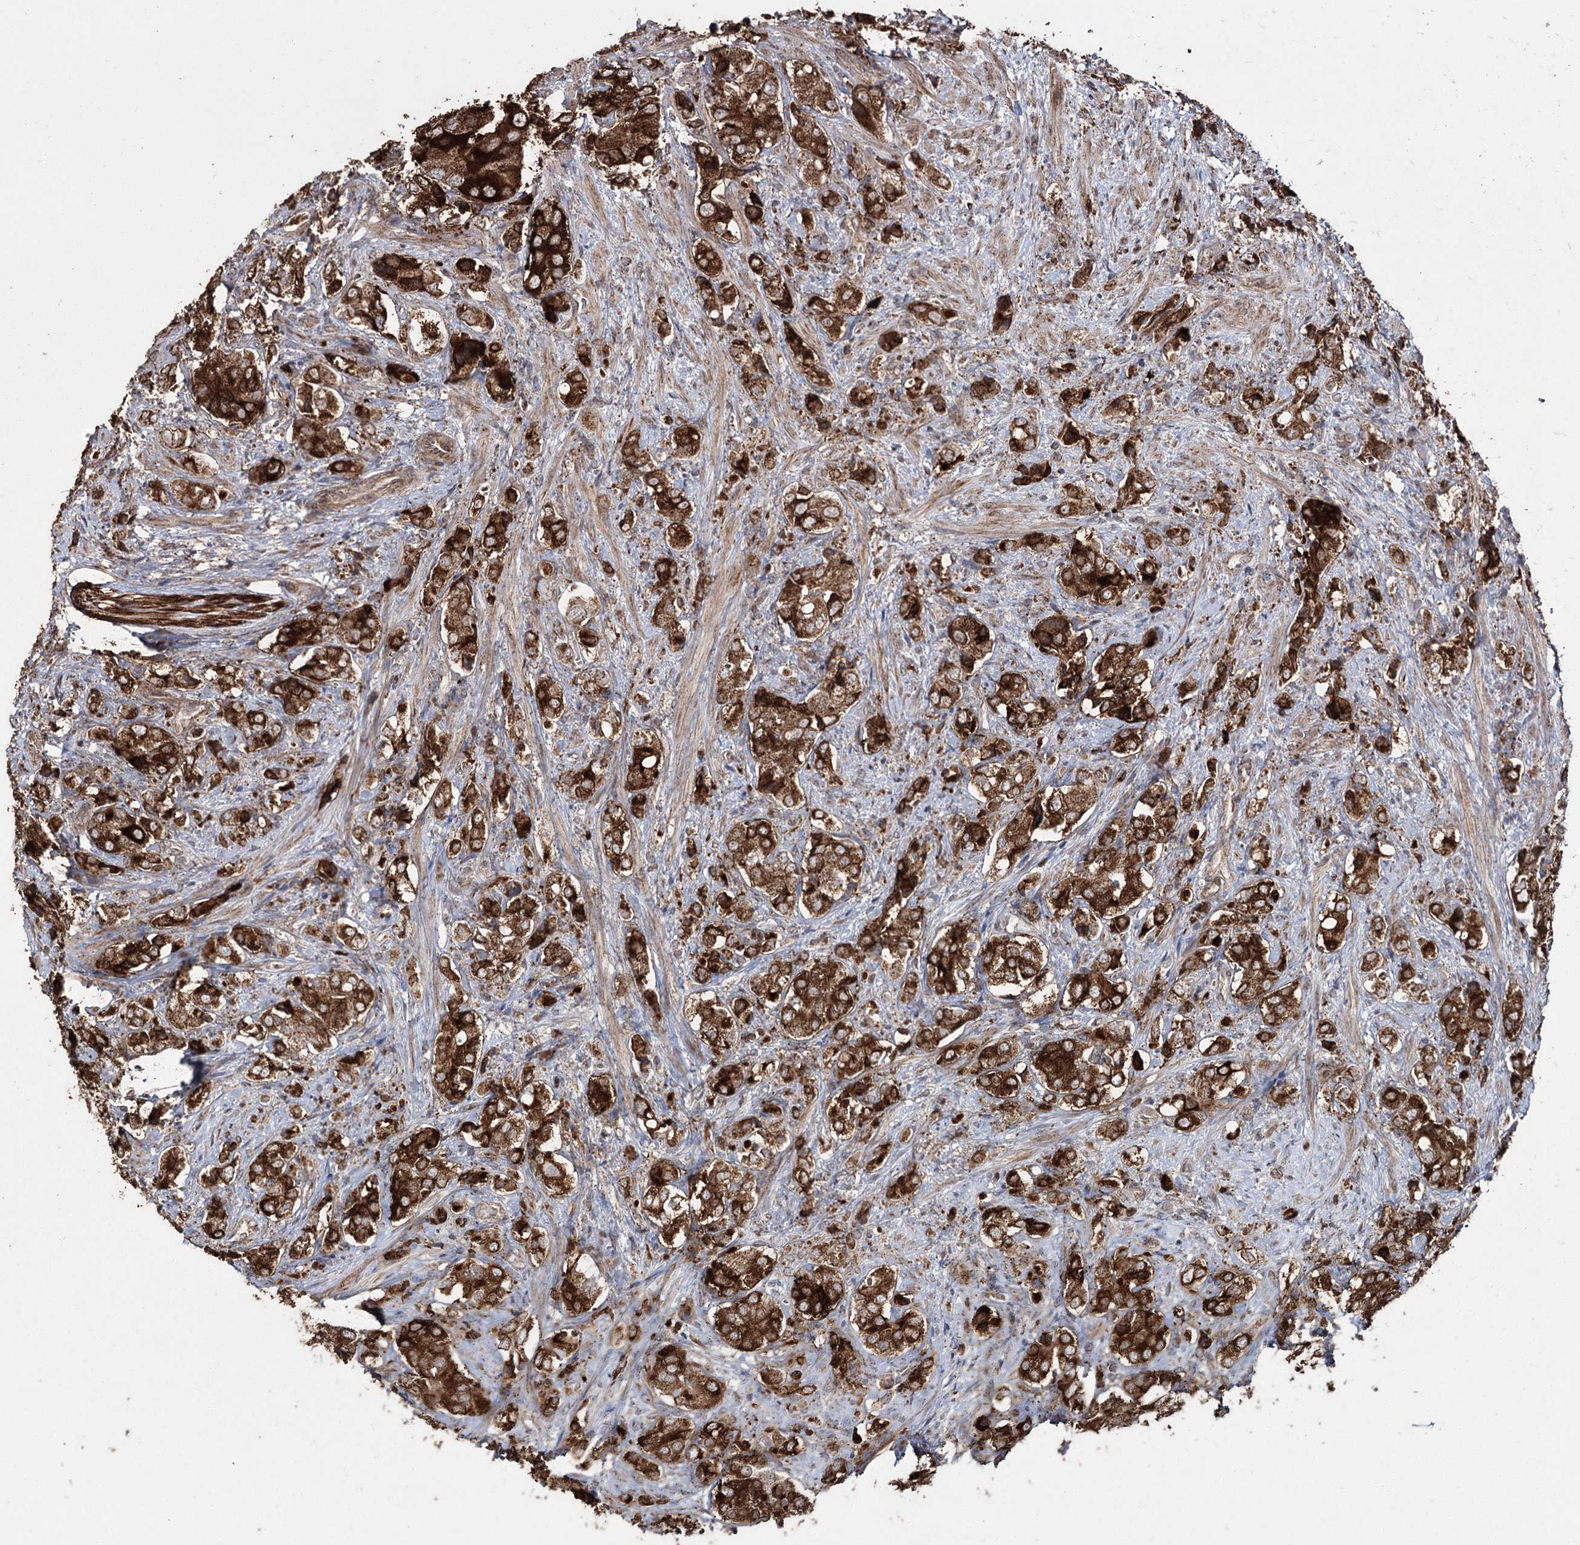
{"staining": {"intensity": "strong", "quantity": ">75%", "location": "cytoplasmic/membranous"}, "tissue": "prostate cancer", "cell_type": "Tumor cells", "image_type": "cancer", "snomed": [{"axis": "morphology", "description": "Adenocarcinoma, High grade"}, {"axis": "topography", "description": "Prostate"}], "caption": "Immunohistochemistry (IHC) (DAB (3,3'-diaminobenzidine)) staining of human prostate cancer (adenocarcinoma (high-grade)) displays strong cytoplasmic/membranous protein positivity in about >75% of tumor cells. Nuclei are stained in blue.", "gene": "SLF2", "patient": {"sex": "male", "age": 65}}